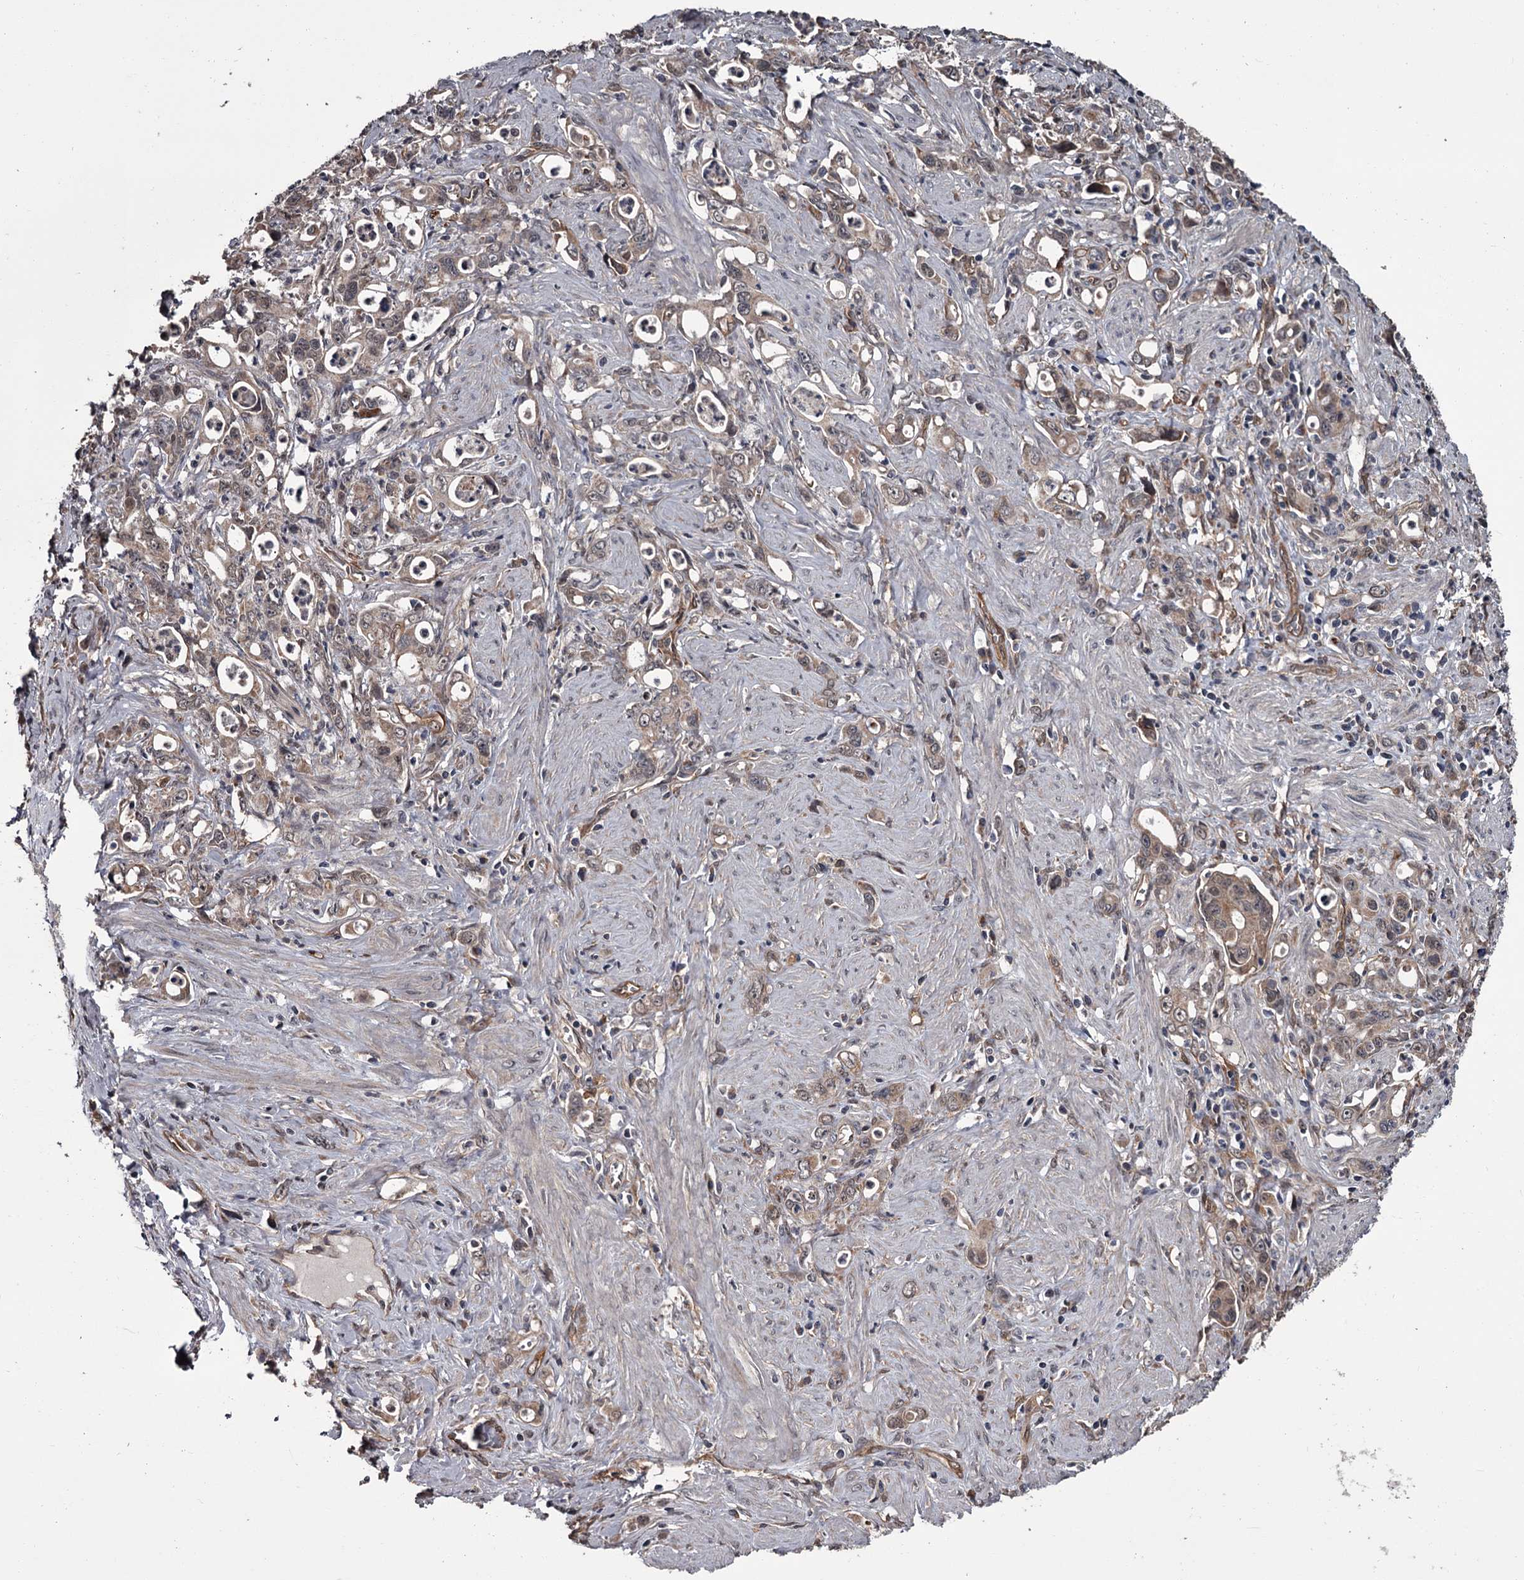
{"staining": {"intensity": "weak", "quantity": ">75%", "location": "cytoplasmic/membranous,nuclear"}, "tissue": "stomach cancer", "cell_type": "Tumor cells", "image_type": "cancer", "snomed": [{"axis": "morphology", "description": "Adenocarcinoma, NOS"}, {"axis": "topography", "description": "Stomach, lower"}], "caption": "Immunohistochemistry (IHC) image of adenocarcinoma (stomach) stained for a protein (brown), which displays low levels of weak cytoplasmic/membranous and nuclear expression in approximately >75% of tumor cells.", "gene": "CDC42EP2", "patient": {"sex": "female", "age": 43}}